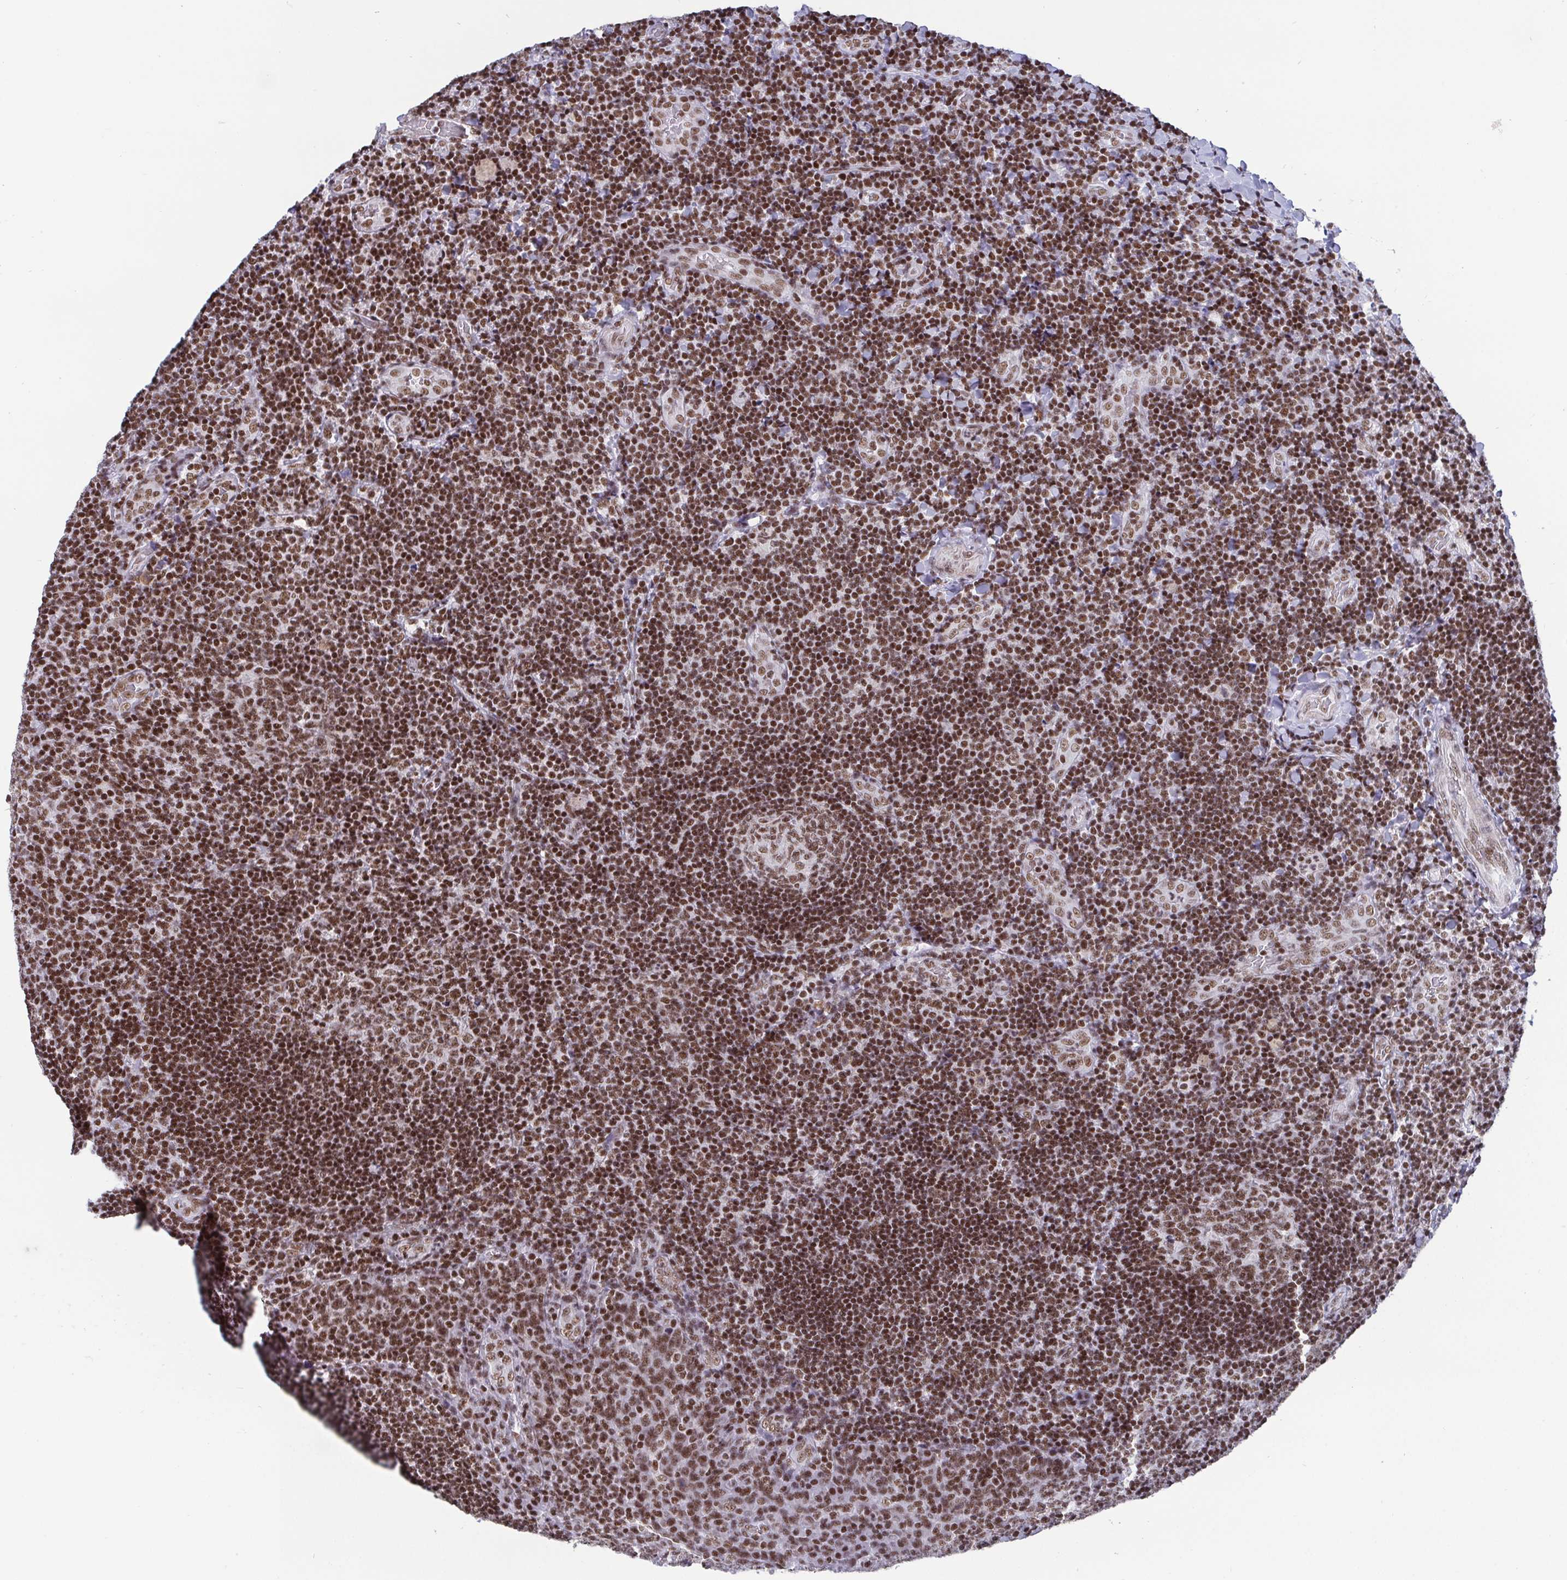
{"staining": {"intensity": "moderate", "quantity": ">75%", "location": "nuclear"}, "tissue": "tonsil", "cell_type": "Germinal center cells", "image_type": "normal", "snomed": [{"axis": "morphology", "description": "Normal tissue, NOS"}, {"axis": "topography", "description": "Tonsil"}], "caption": "This image reveals immunohistochemistry (IHC) staining of unremarkable tonsil, with medium moderate nuclear expression in approximately >75% of germinal center cells.", "gene": "CTCF", "patient": {"sex": "male", "age": 17}}